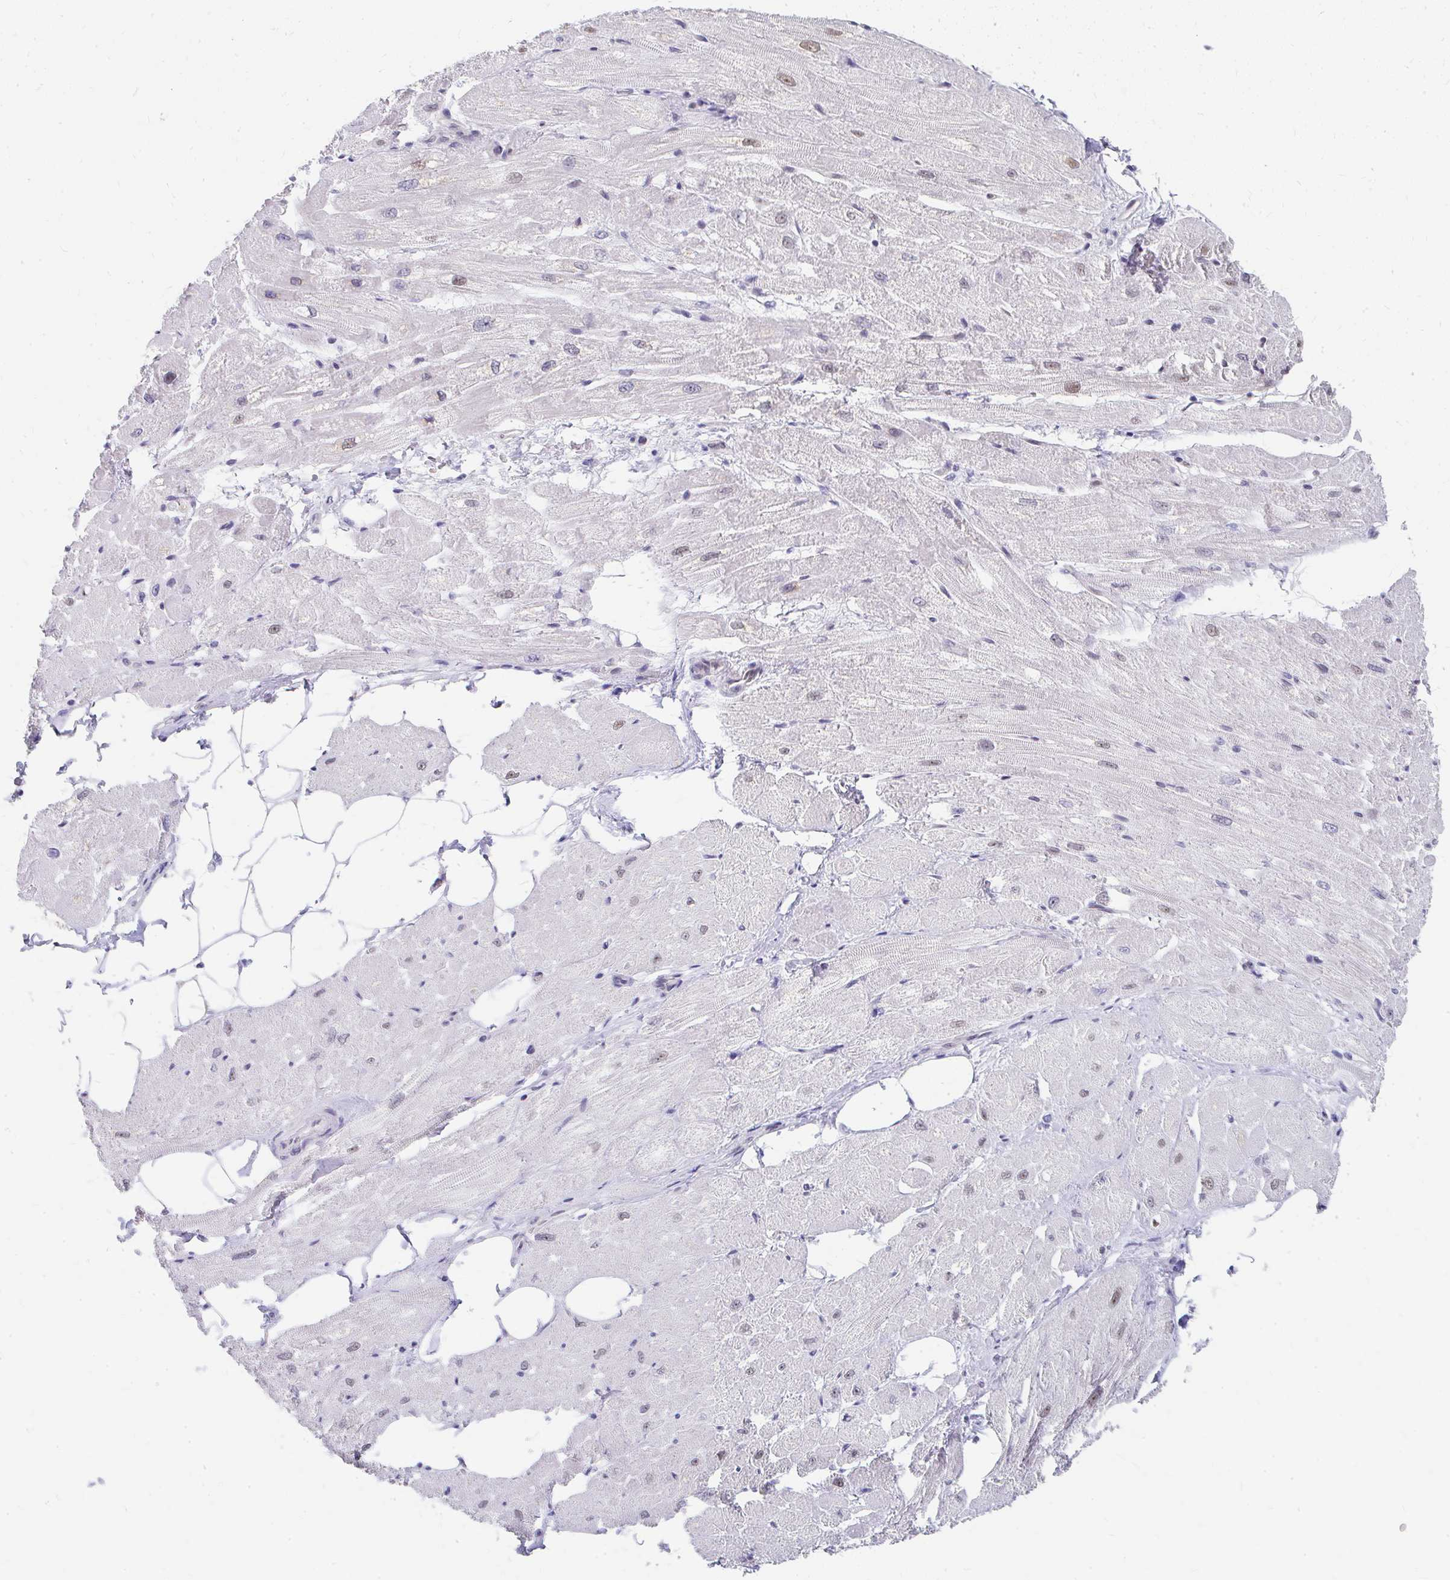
{"staining": {"intensity": "weak", "quantity": "25%-75%", "location": "nuclear"}, "tissue": "heart muscle", "cell_type": "Cardiomyocytes", "image_type": "normal", "snomed": [{"axis": "morphology", "description": "Normal tissue, NOS"}, {"axis": "topography", "description": "Heart"}], "caption": "A micrograph of human heart muscle stained for a protein exhibits weak nuclear brown staining in cardiomyocytes.", "gene": "GTF2H1", "patient": {"sex": "male", "age": 62}}